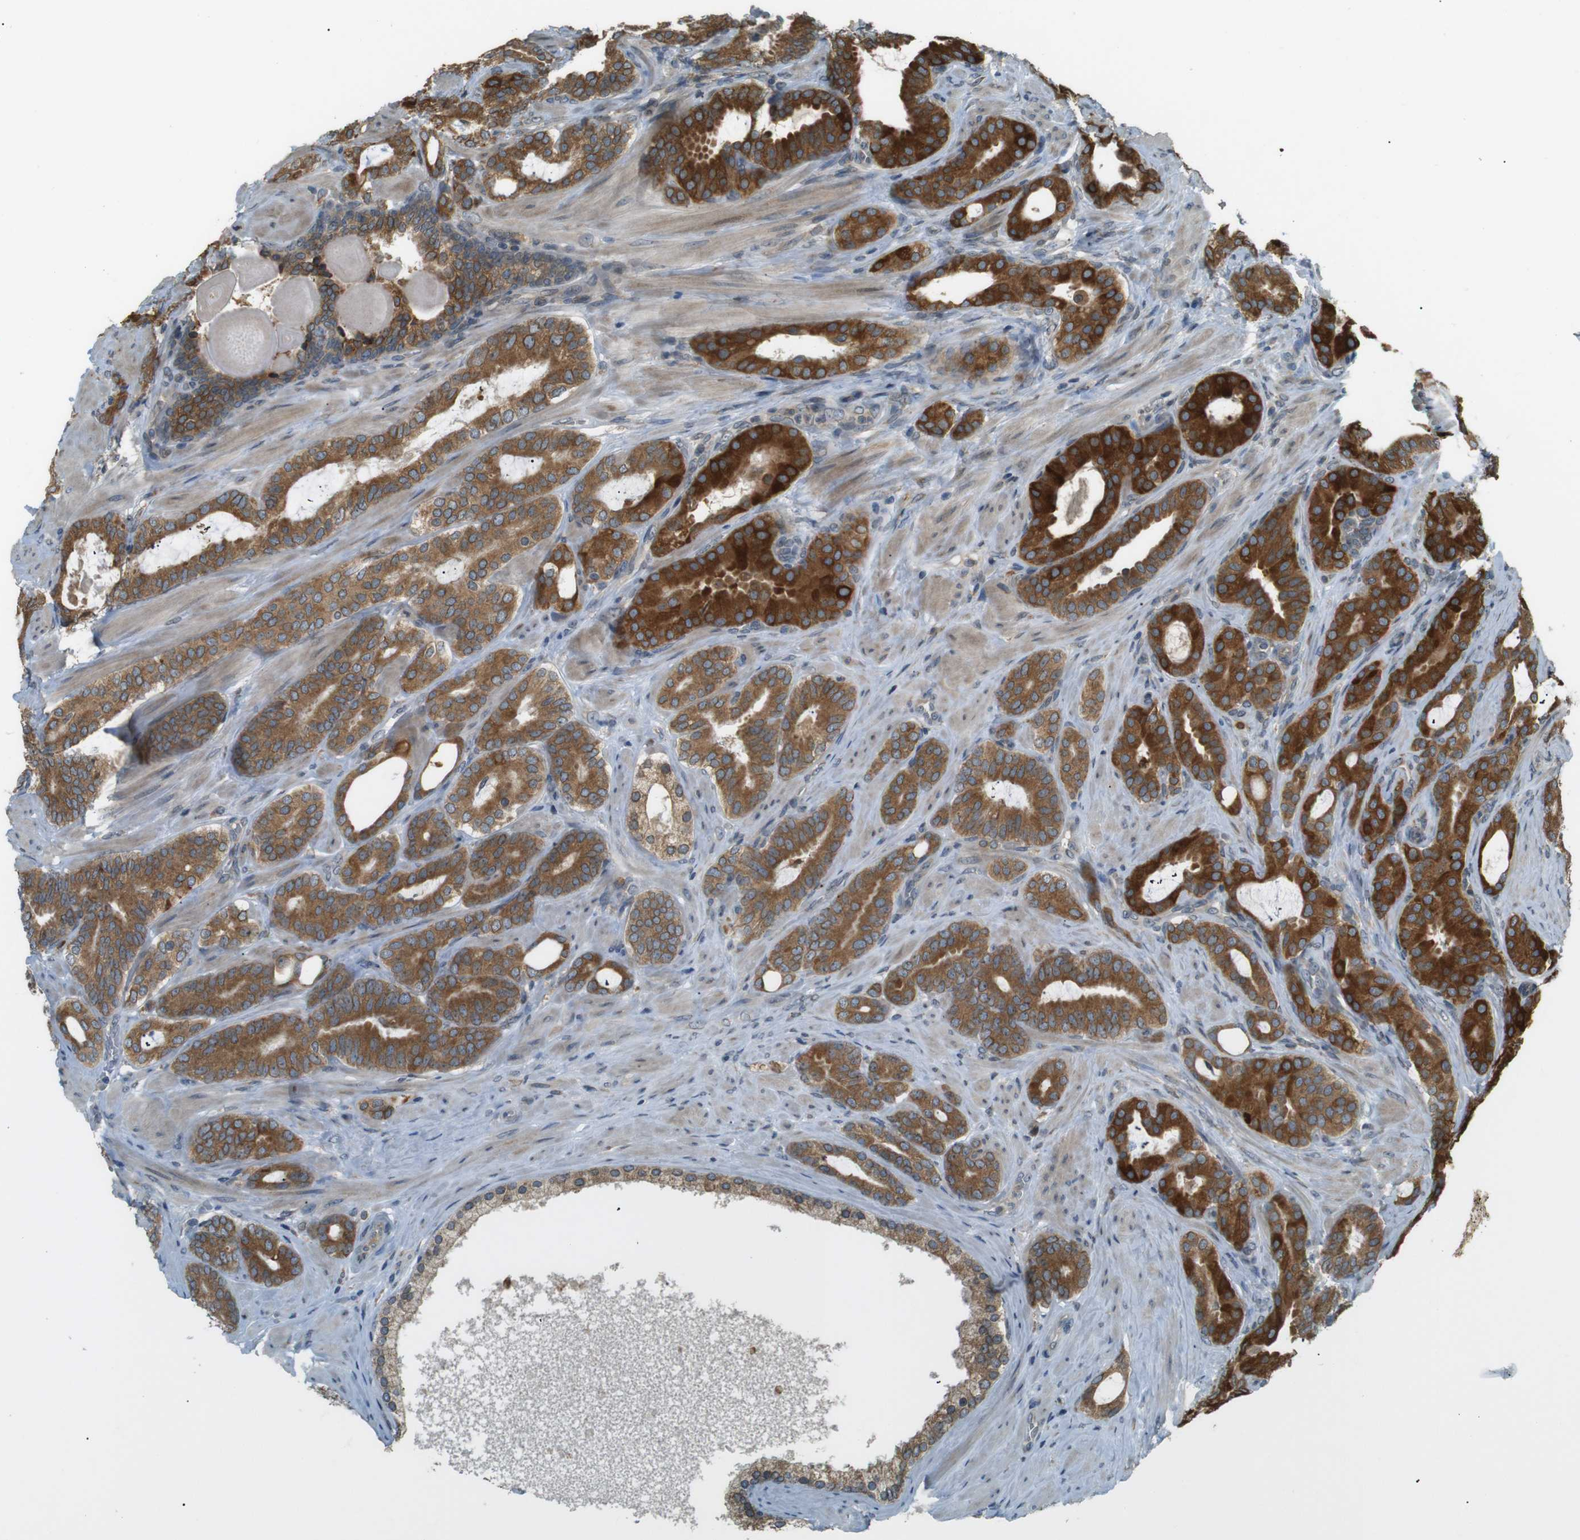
{"staining": {"intensity": "strong", "quantity": ">75%", "location": "cytoplasmic/membranous"}, "tissue": "prostate cancer", "cell_type": "Tumor cells", "image_type": "cancer", "snomed": [{"axis": "morphology", "description": "Adenocarcinoma, Low grade"}, {"axis": "topography", "description": "Prostate"}], "caption": "This is a micrograph of immunohistochemistry (IHC) staining of prostate cancer (adenocarcinoma (low-grade)), which shows strong staining in the cytoplasmic/membranous of tumor cells.", "gene": "TMED4", "patient": {"sex": "male", "age": 63}}